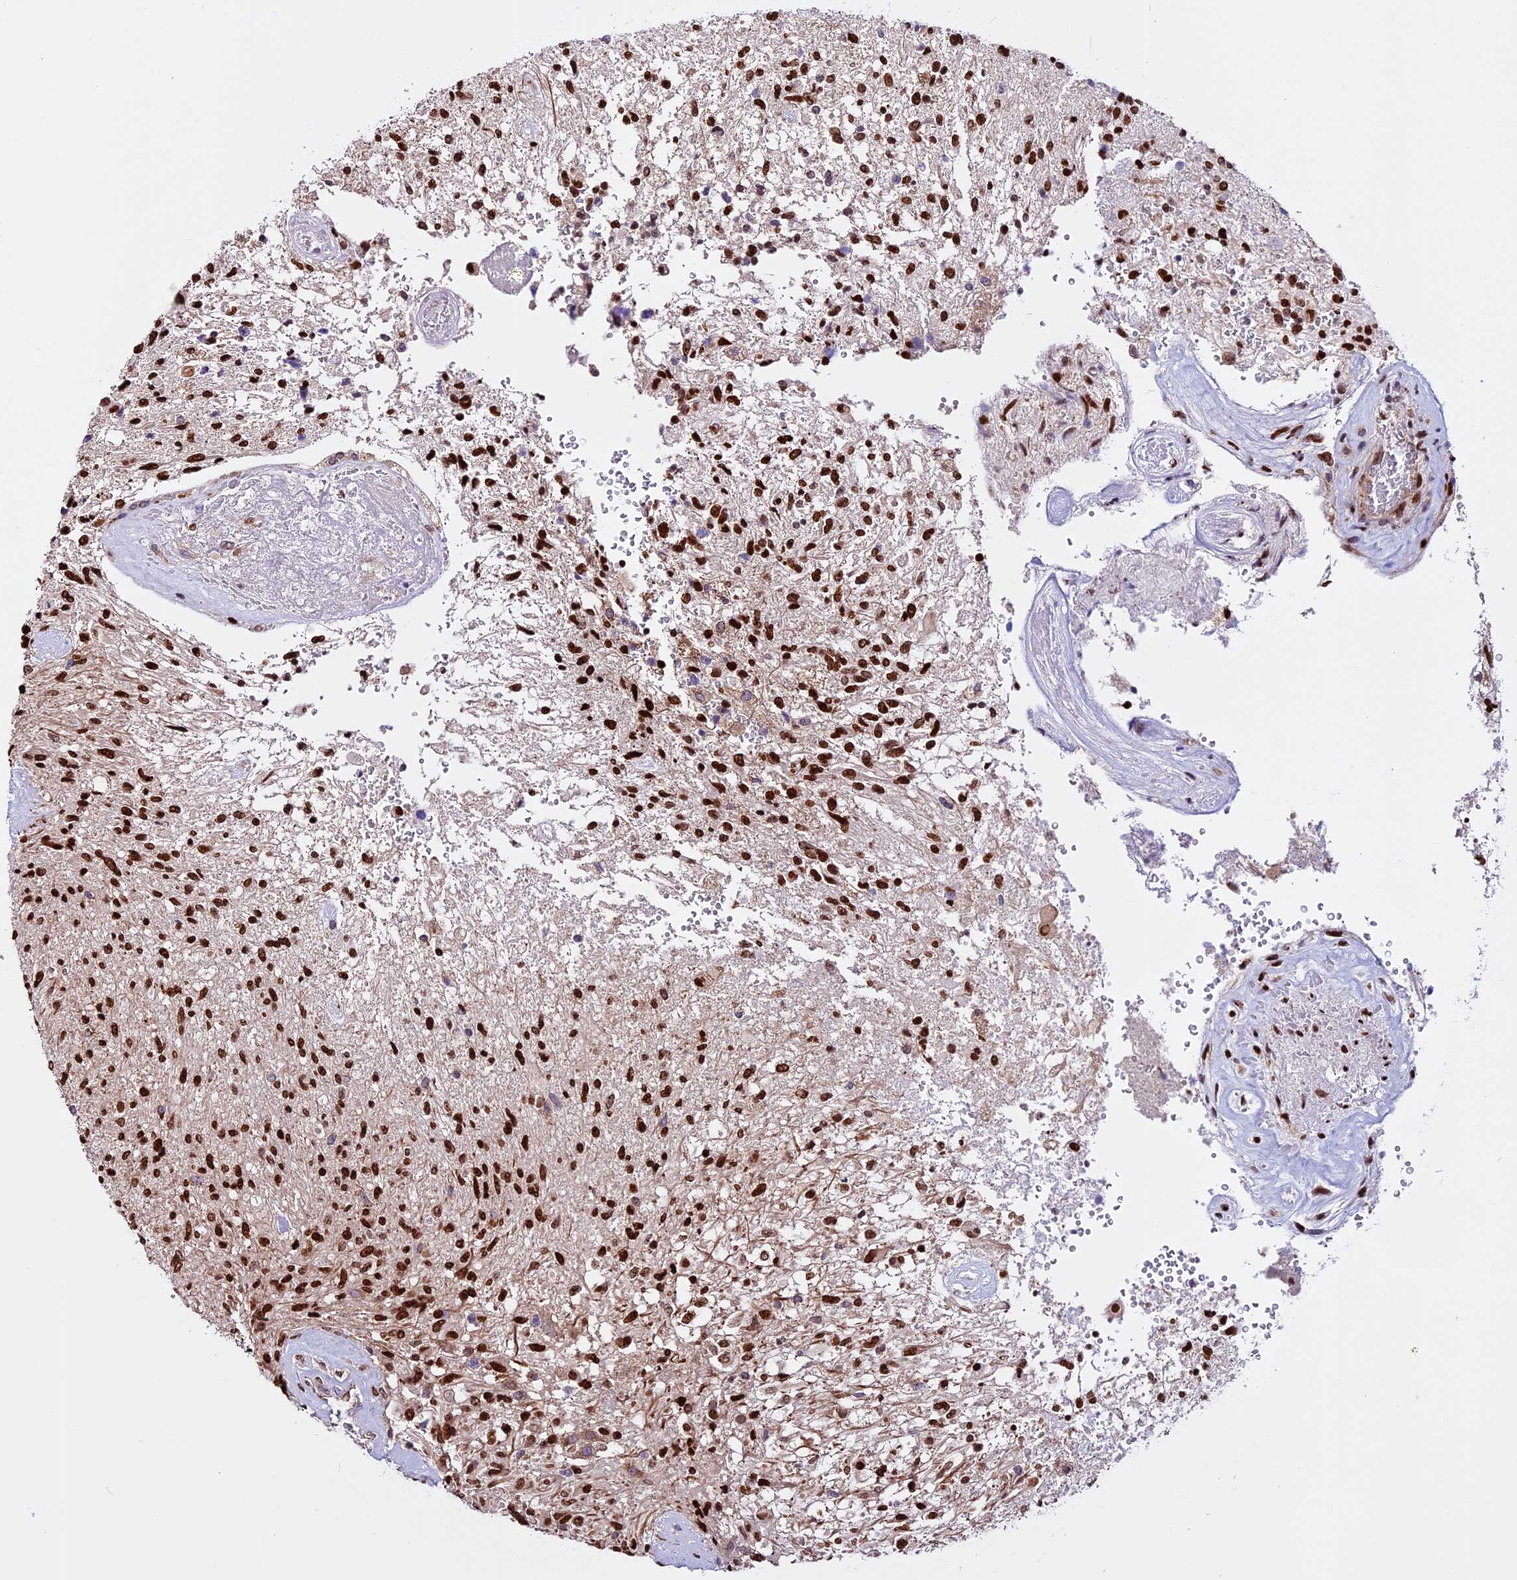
{"staining": {"intensity": "moderate", "quantity": ">75%", "location": "nuclear"}, "tissue": "glioma", "cell_type": "Tumor cells", "image_type": "cancer", "snomed": [{"axis": "morphology", "description": "Glioma, malignant, High grade"}, {"axis": "topography", "description": "Brain"}], "caption": "A medium amount of moderate nuclear staining is present in about >75% of tumor cells in glioma tissue.", "gene": "RINL", "patient": {"sex": "male", "age": 56}}